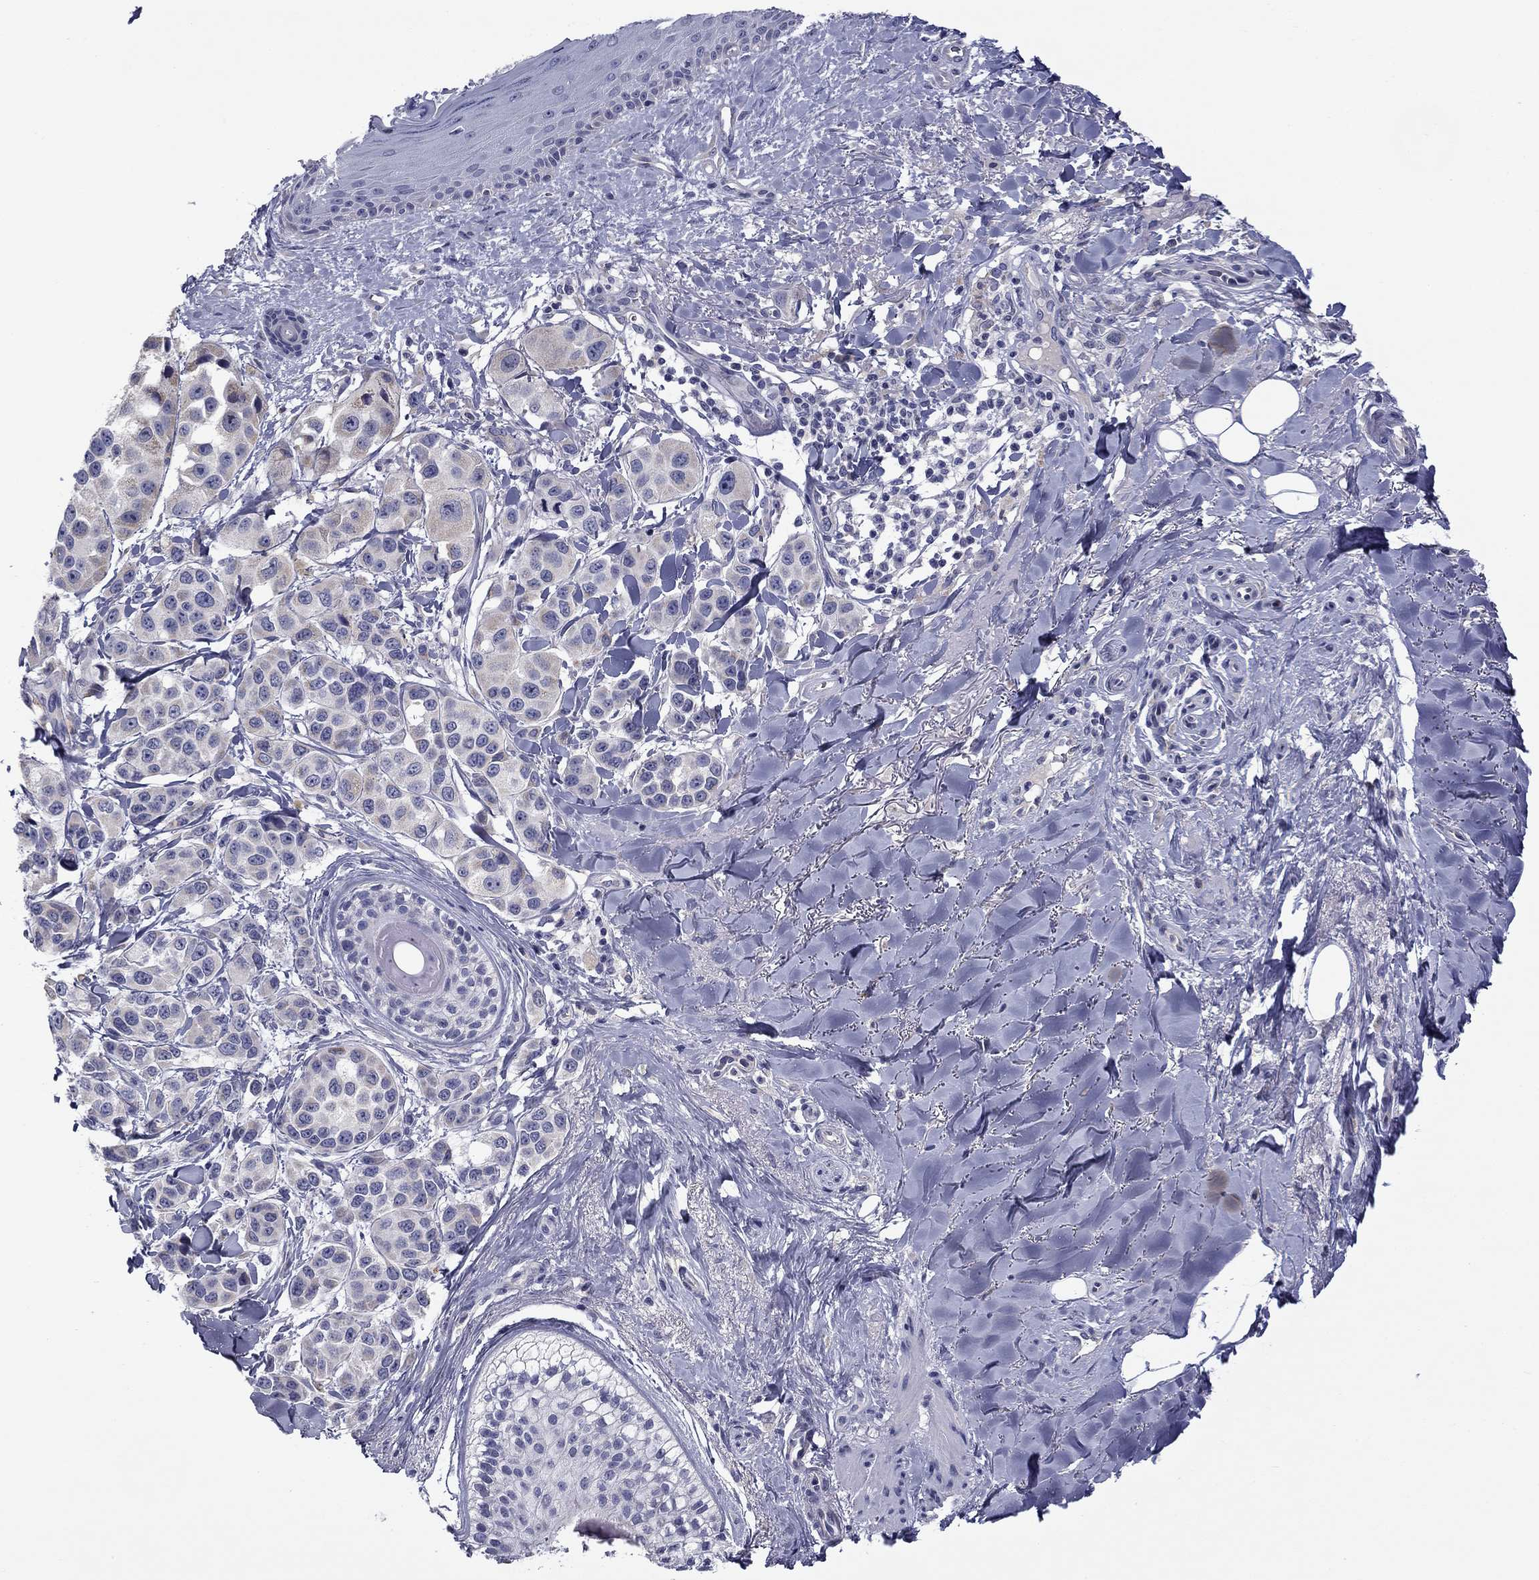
{"staining": {"intensity": "negative", "quantity": "none", "location": "none"}, "tissue": "melanoma", "cell_type": "Tumor cells", "image_type": "cancer", "snomed": [{"axis": "morphology", "description": "Malignant melanoma, NOS"}, {"axis": "topography", "description": "Skin"}], "caption": "The histopathology image demonstrates no significant expression in tumor cells of melanoma.", "gene": "SPATA7", "patient": {"sex": "male", "age": 57}}